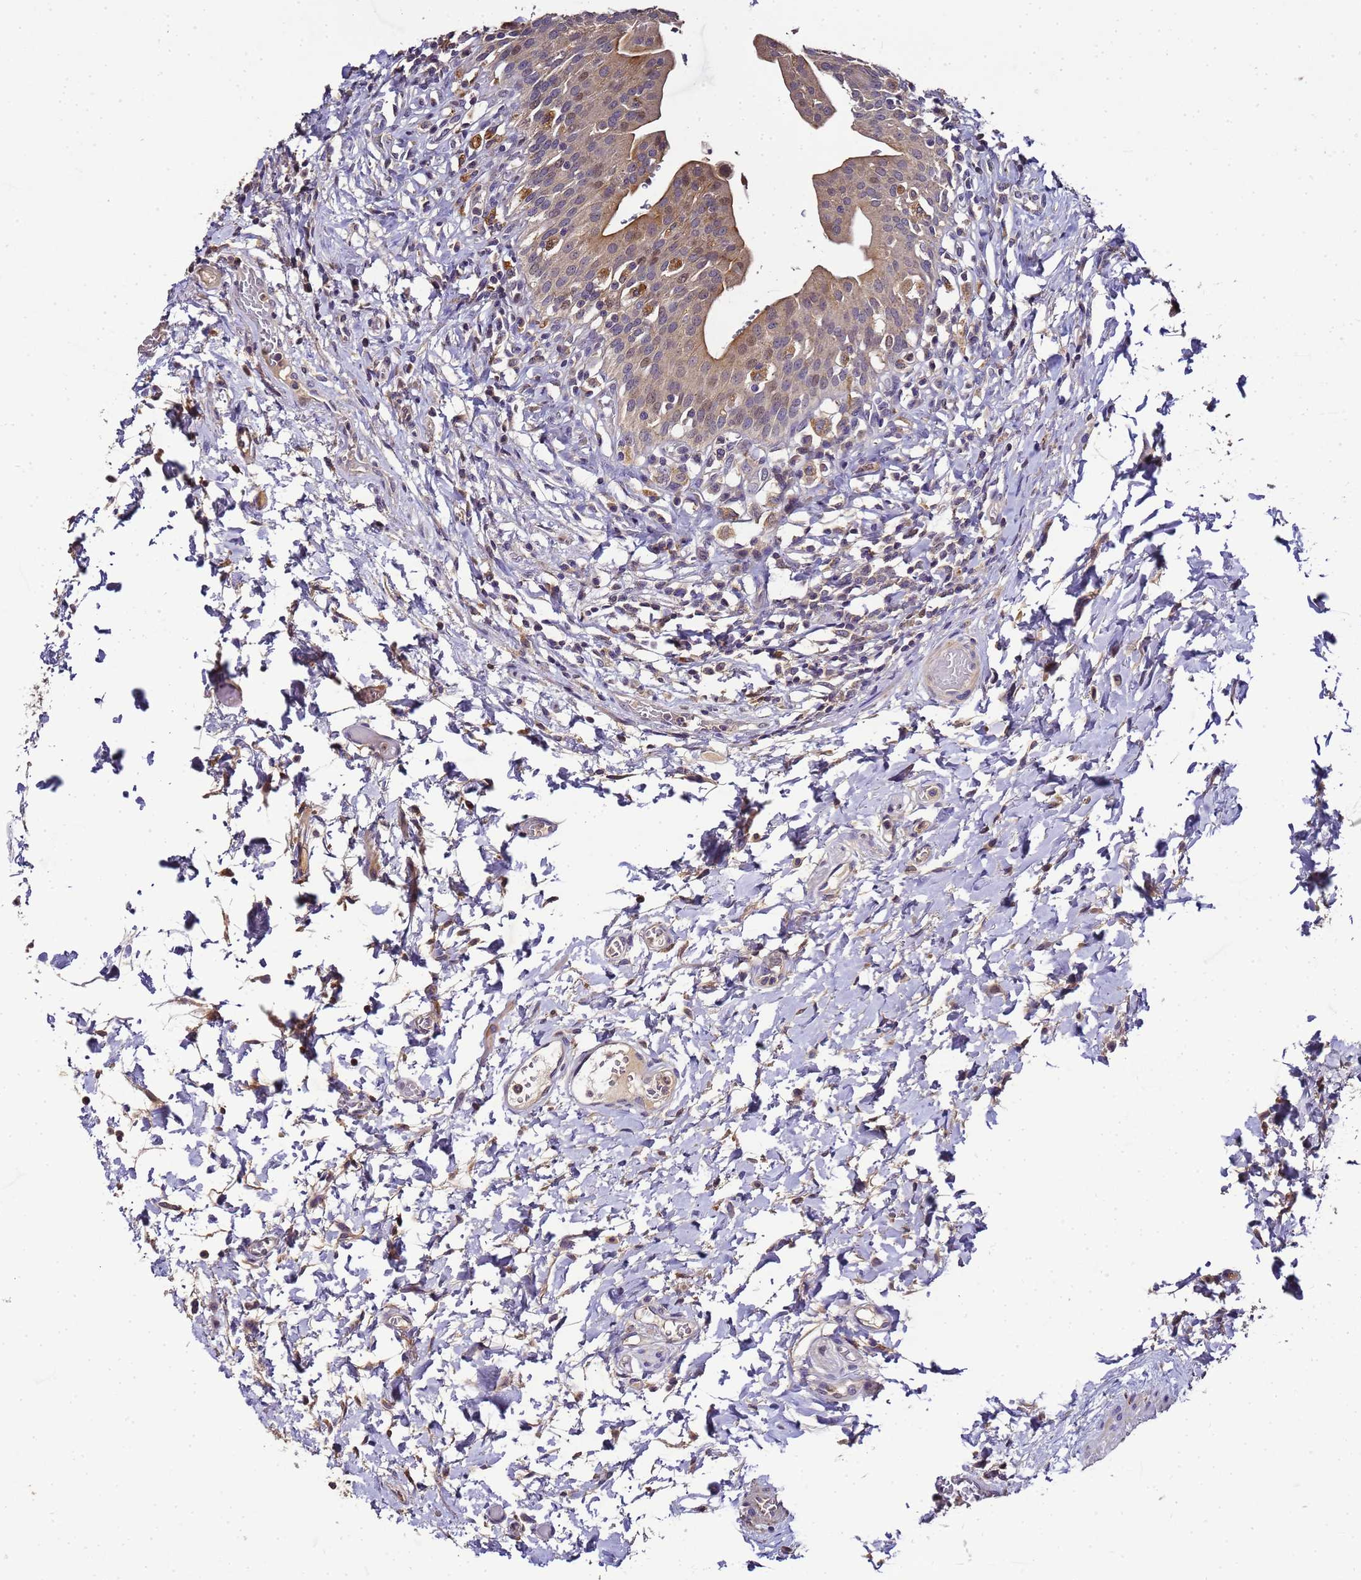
{"staining": {"intensity": "moderate", "quantity": "25%-75%", "location": "cytoplasmic/membranous,nuclear"}, "tissue": "urinary bladder", "cell_type": "Urothelial cells", "image_type": "normal", "snomed": [{"axis": "morphology", "description": "Normal tissue, NOS"}, {"axis": "morphology", "description": "Inflammation, NOS"}, {"axis": "topography", "description": "Urinary bladder"}], "caption": "Immunohistochemical staining of unremarkable human urinary bladder demonstrates medium levels of moderate cytoplasmic/membranous,nuclear staining in about 25%-75% of urothelial cells.", "gene": "LGI4", "patient": {"sex": "male", "age": 64}}